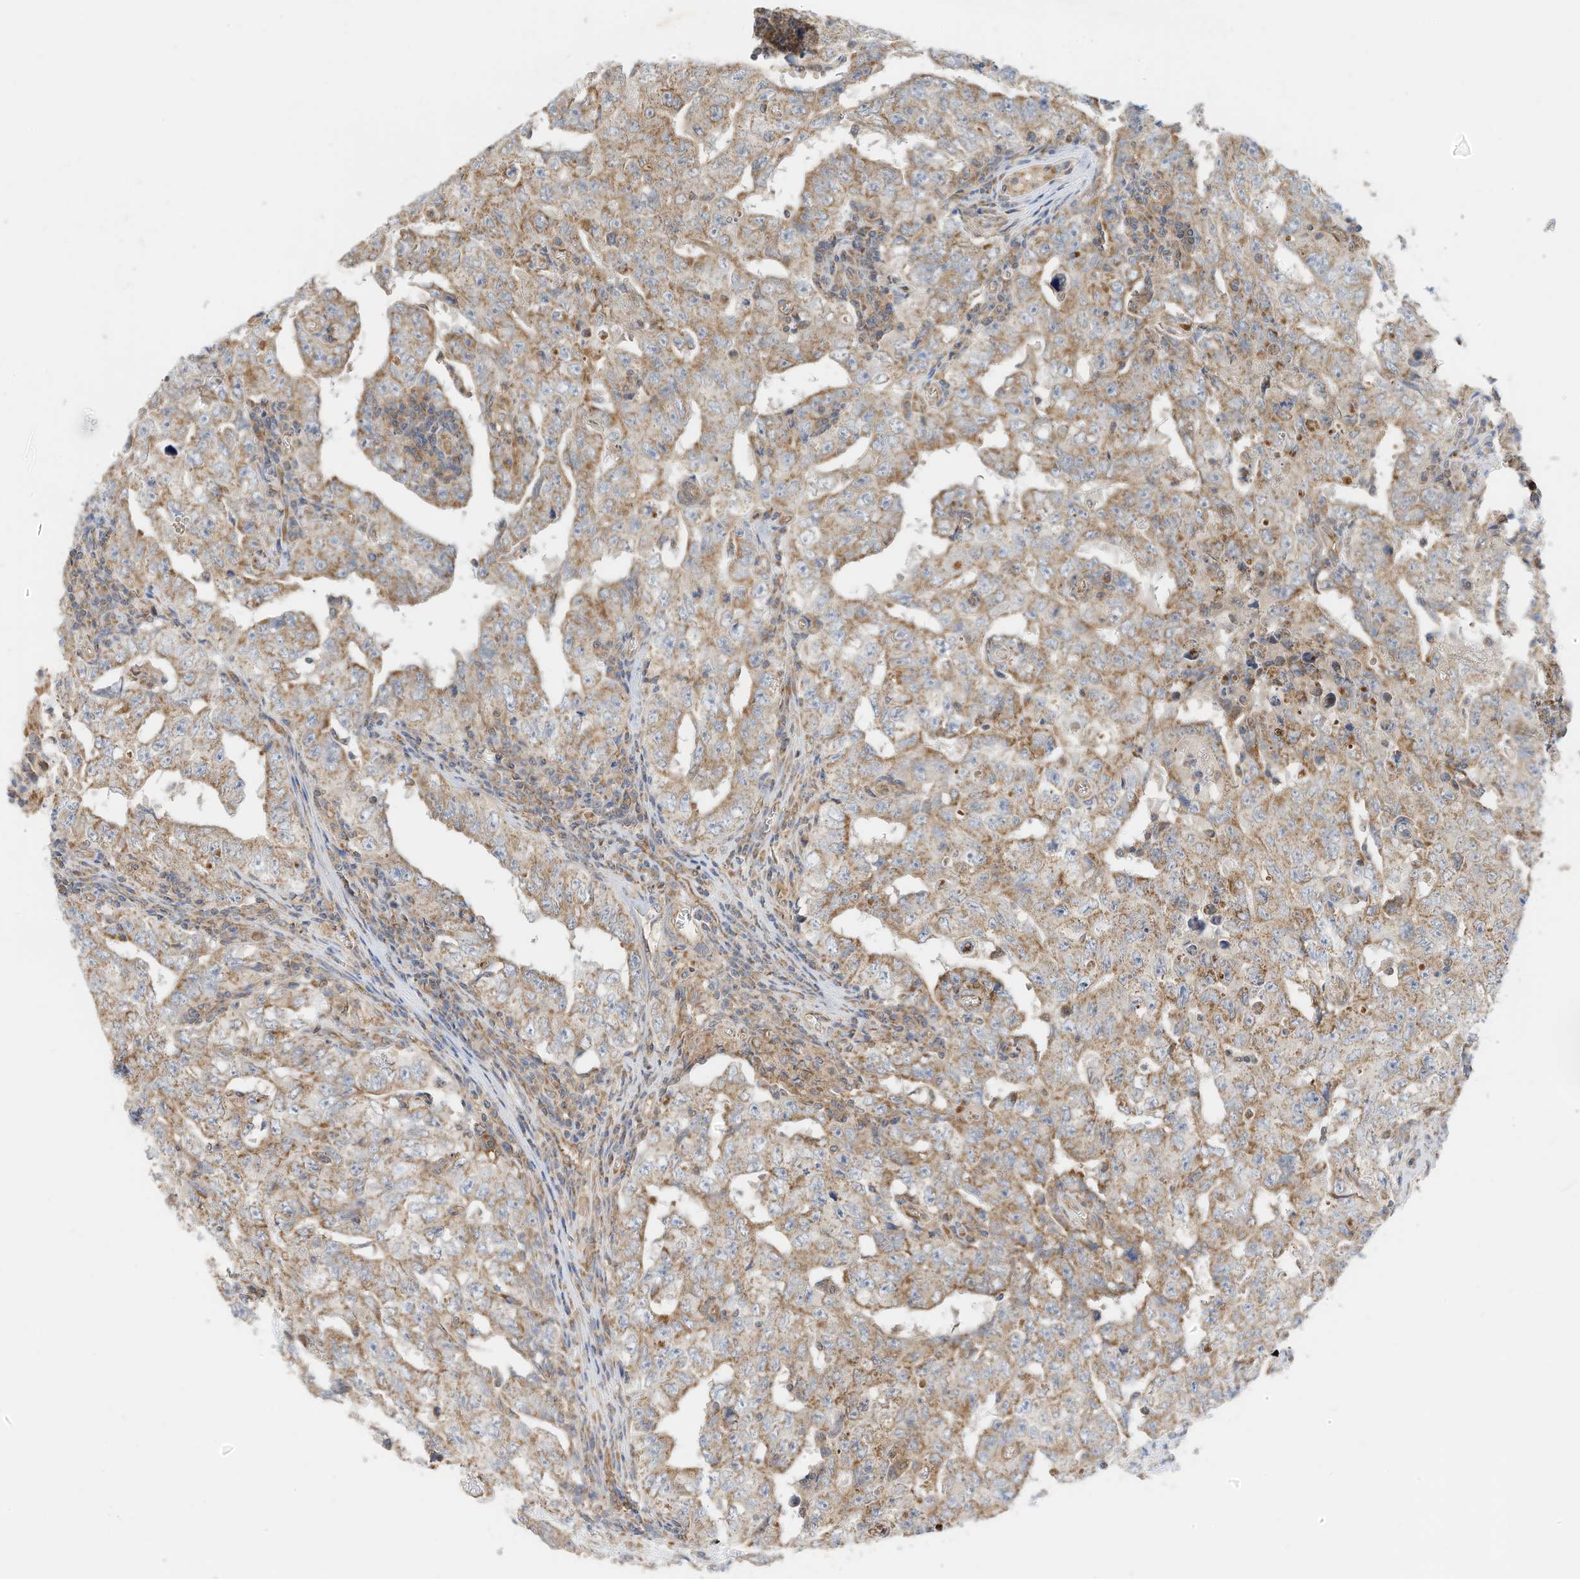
{"staining": {"intensity": "moderate", "quantity": ">75%", "location": "cytoplasmic/membranous"}, "tissue": "testis cancer", "cell_type": "Tumor cells", "image_type": "cancer", "snomed": [{"axis": "morphology", "description": "Carcinoma, Embryonal, NOS"}, {"axis": "topography", "description": "Testis"}], "caption": "High-magnification brightfield microscopy of testis embryonal carcinoma stained with DAB (brown) and counterstained with hematoxylin (blue). tumor cells exhibit moderate cytoplasmic/membranous positivity is seen in about>75% of cells.", "gene": "METTL6", "patient": {"sex": "male", "age": 26}}